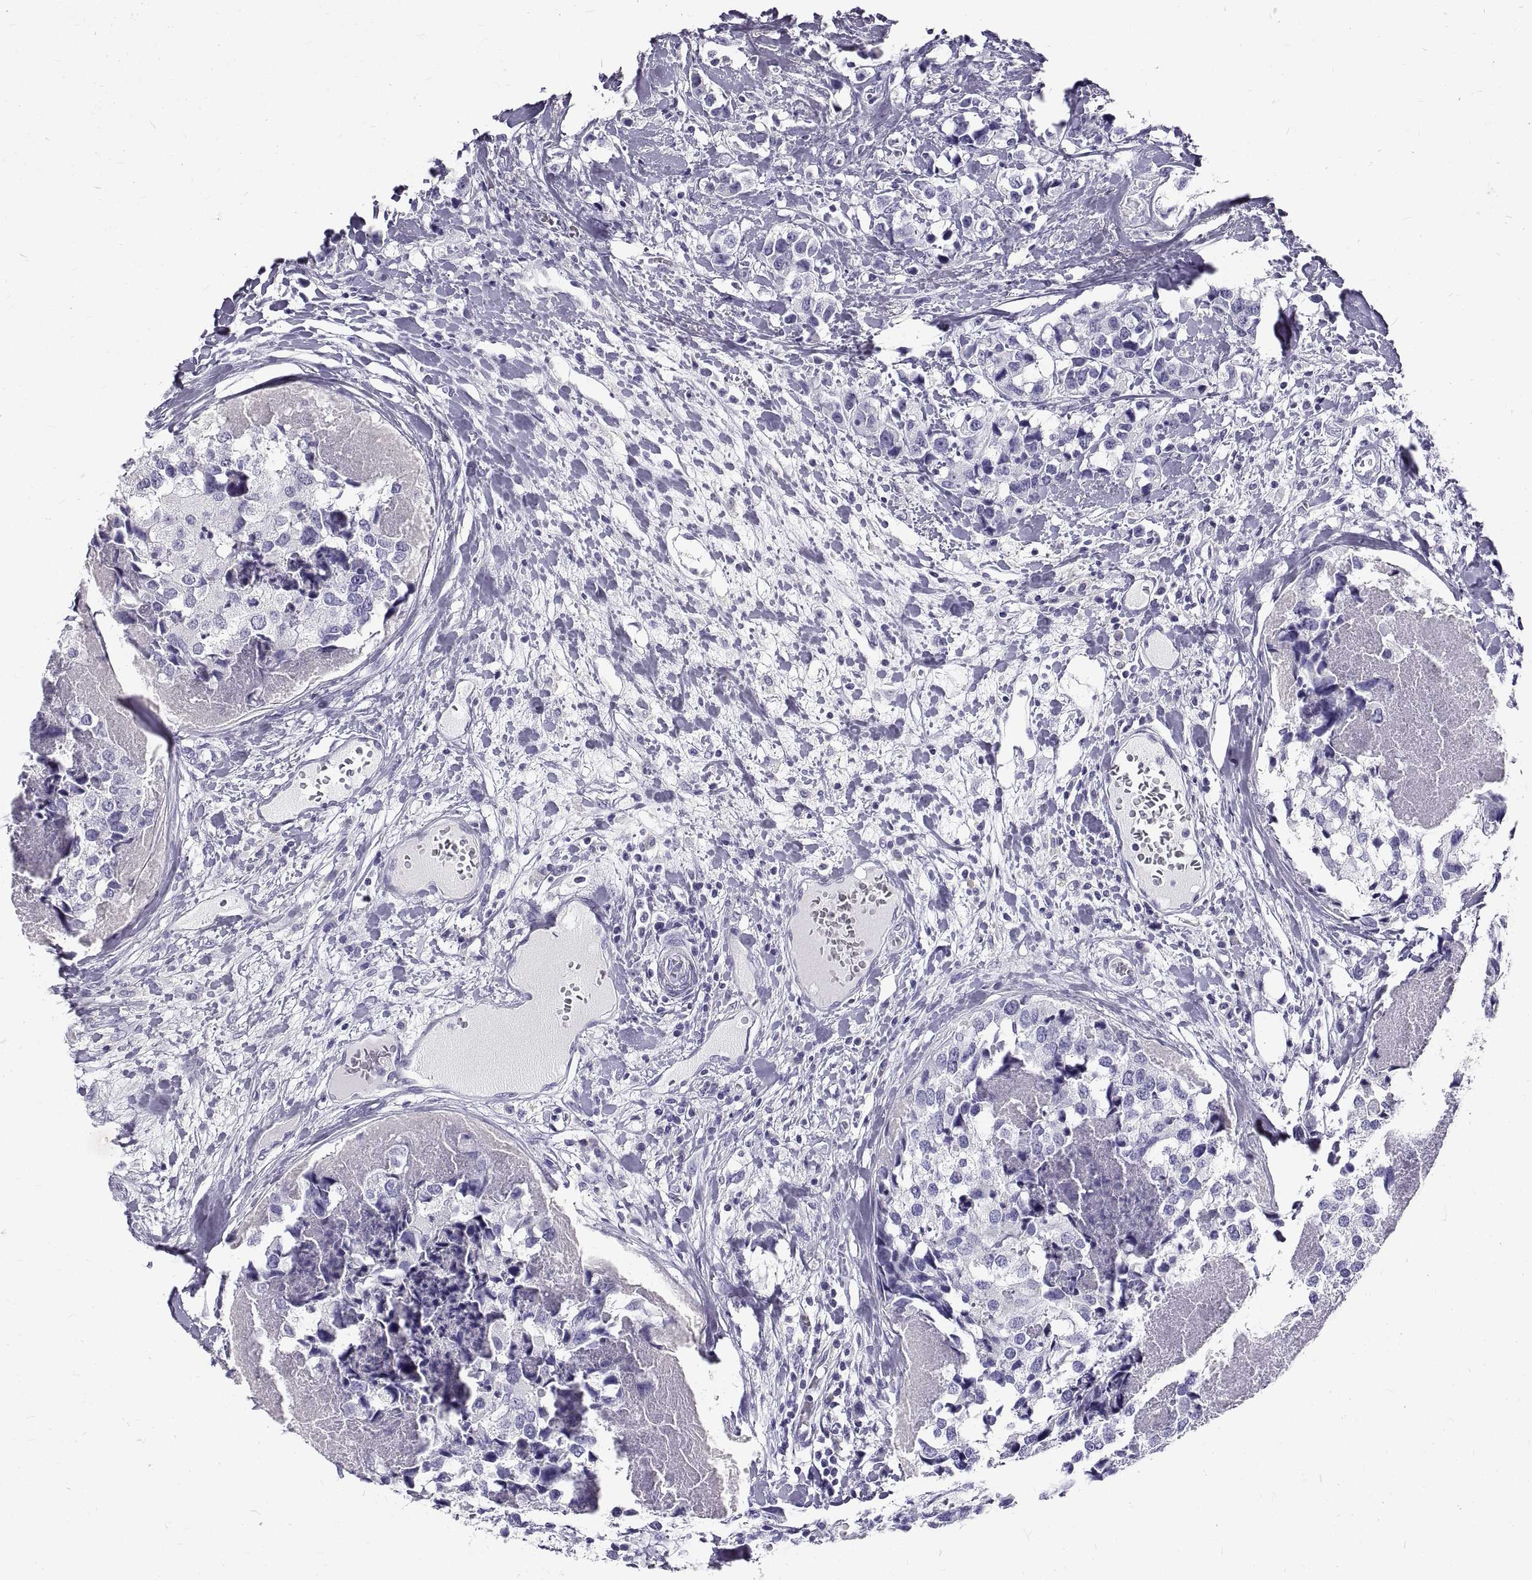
{"staining": {"intensity": "negative", "quantity": "none", "location": "none"}, "tissue": "breast cancer", "cell_type": "Tumor cells", "image_type": "cancer", "snomed": [{"axis": "morphology", "description": "Lobular carcinoma"}, {"axis": "topography", "description": "Breast"}], "caption": "Image shows no significant protein positivity in tumor cells of lobular carcinoma (breast). (Stains: DAB (3,3'-diaminobenzidine) IHC with hematoxylin counter stain, Microscopy: brightfield microscopy at high magnification).", "gene": "GNG12", "patient": {"sex": "female", "age": 59}}